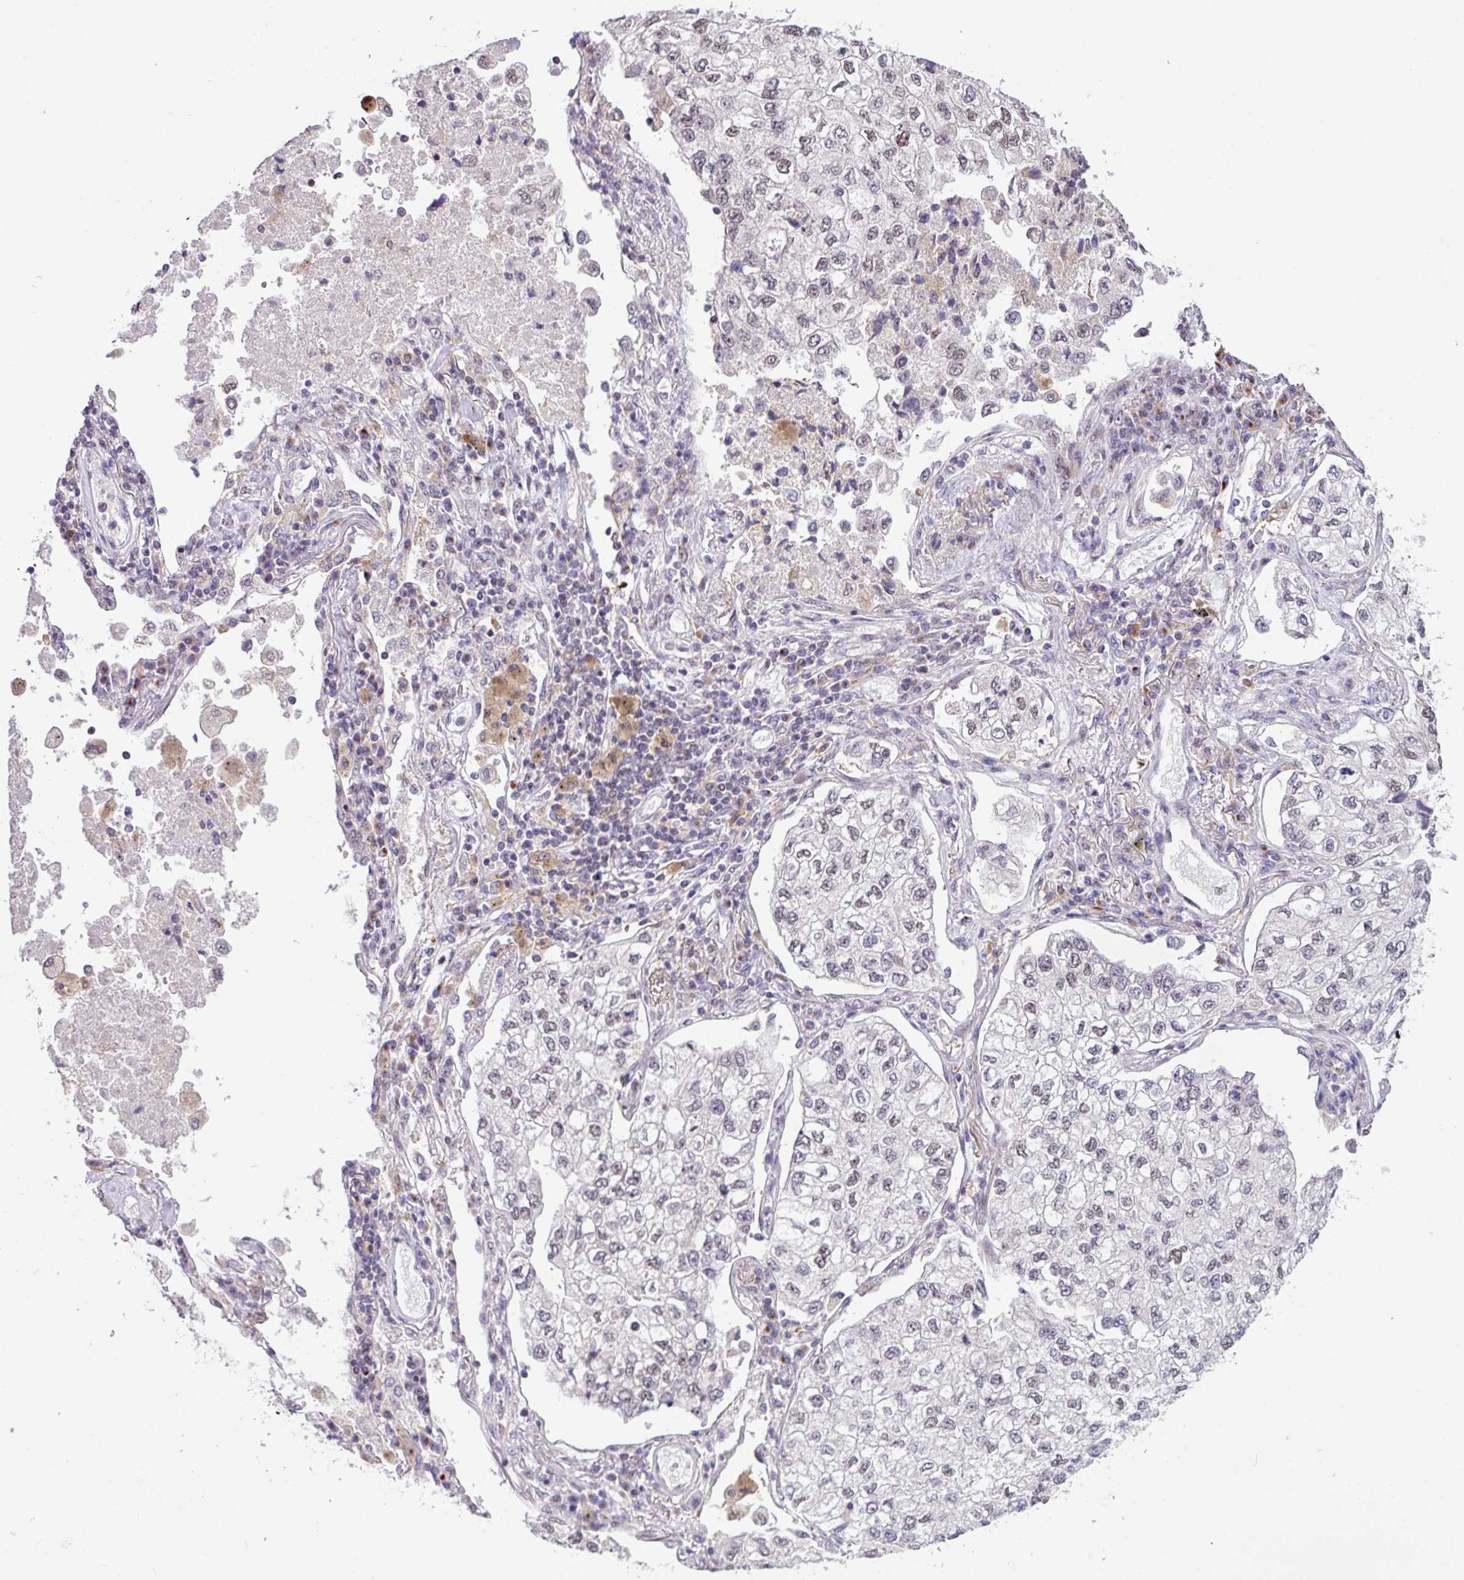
{"staining": {"intensity": "weak", "quantity": "25%-75%", "location": "nuclear"}, "tissue": "lung cancer", "cell_type": "Tumor cells", "image_type": "cancer", "snomed": [{"axis": "morphology", "description": "Adenocarcinoma, NOS"}, {"axis": "topography", "description": "Lung"}], "caption": "Brown immunohistochemical staining in lung cancer shows weak nuclear expression in approximately 25%-75% of tumor cells.", "gene": "BRD3", "patient": {"sex": "male", "age": 63}}